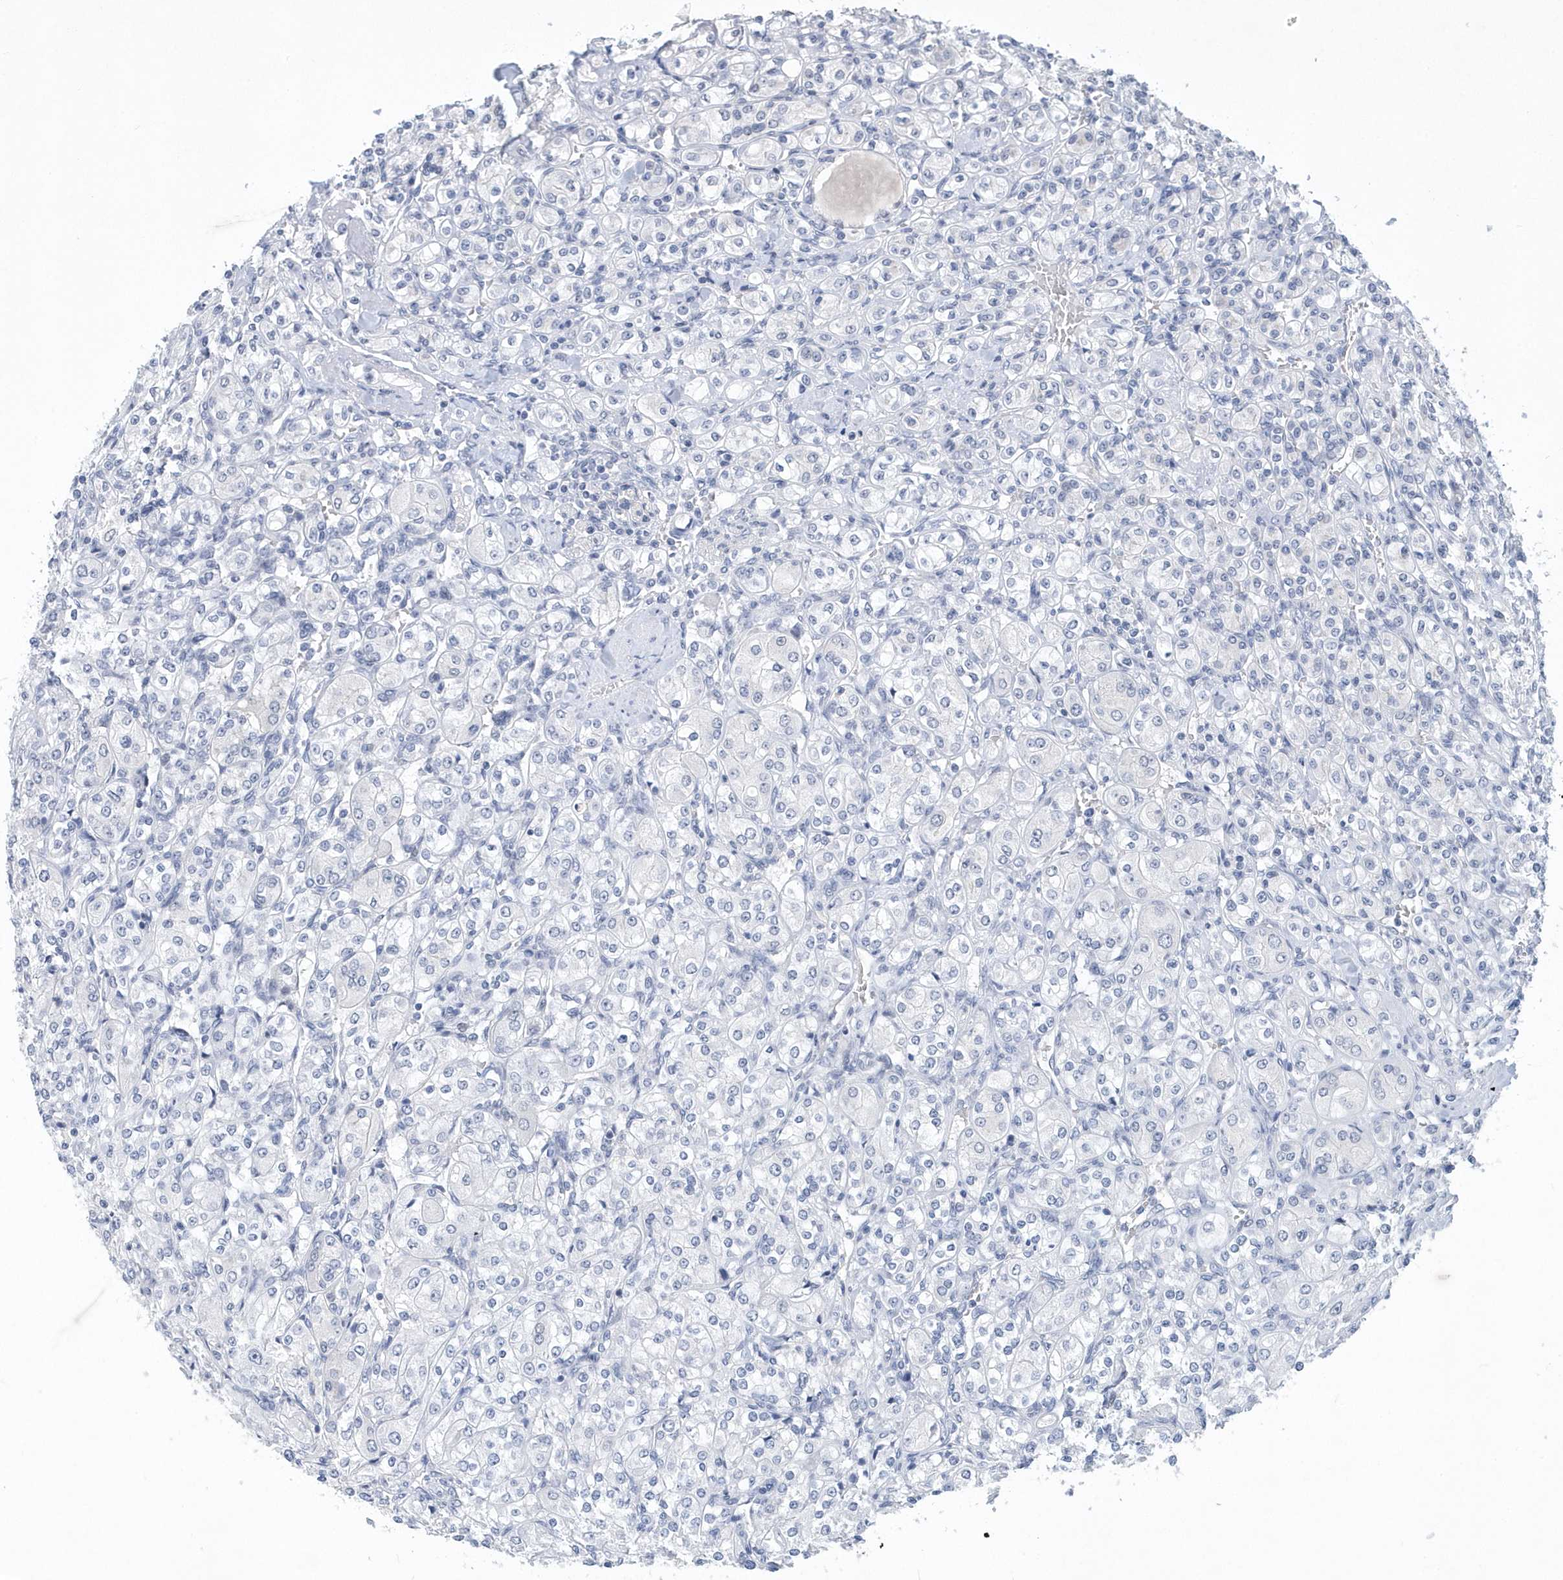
{"staining": {"intensity": "negative", "quantity": "none", "location": "none"}, "tissue": "renal cancer", "cell_type": "Tumor cells", "image_type": "cancer", "snomed": [{"axis": "morphology", "description": "Adenocarcinoma, NOS"}, {"axis": "topography", "description": "Kidney"}], "caption": "Immunohistochemical staining of renal adenocarcinoma shows no significant expression in tumor cells. (Brightfield microscopy of DAB immunohistochemistry at high magnification).", "gene": "SRGAP3", "patient": {"sex": "male", "age": 77}}